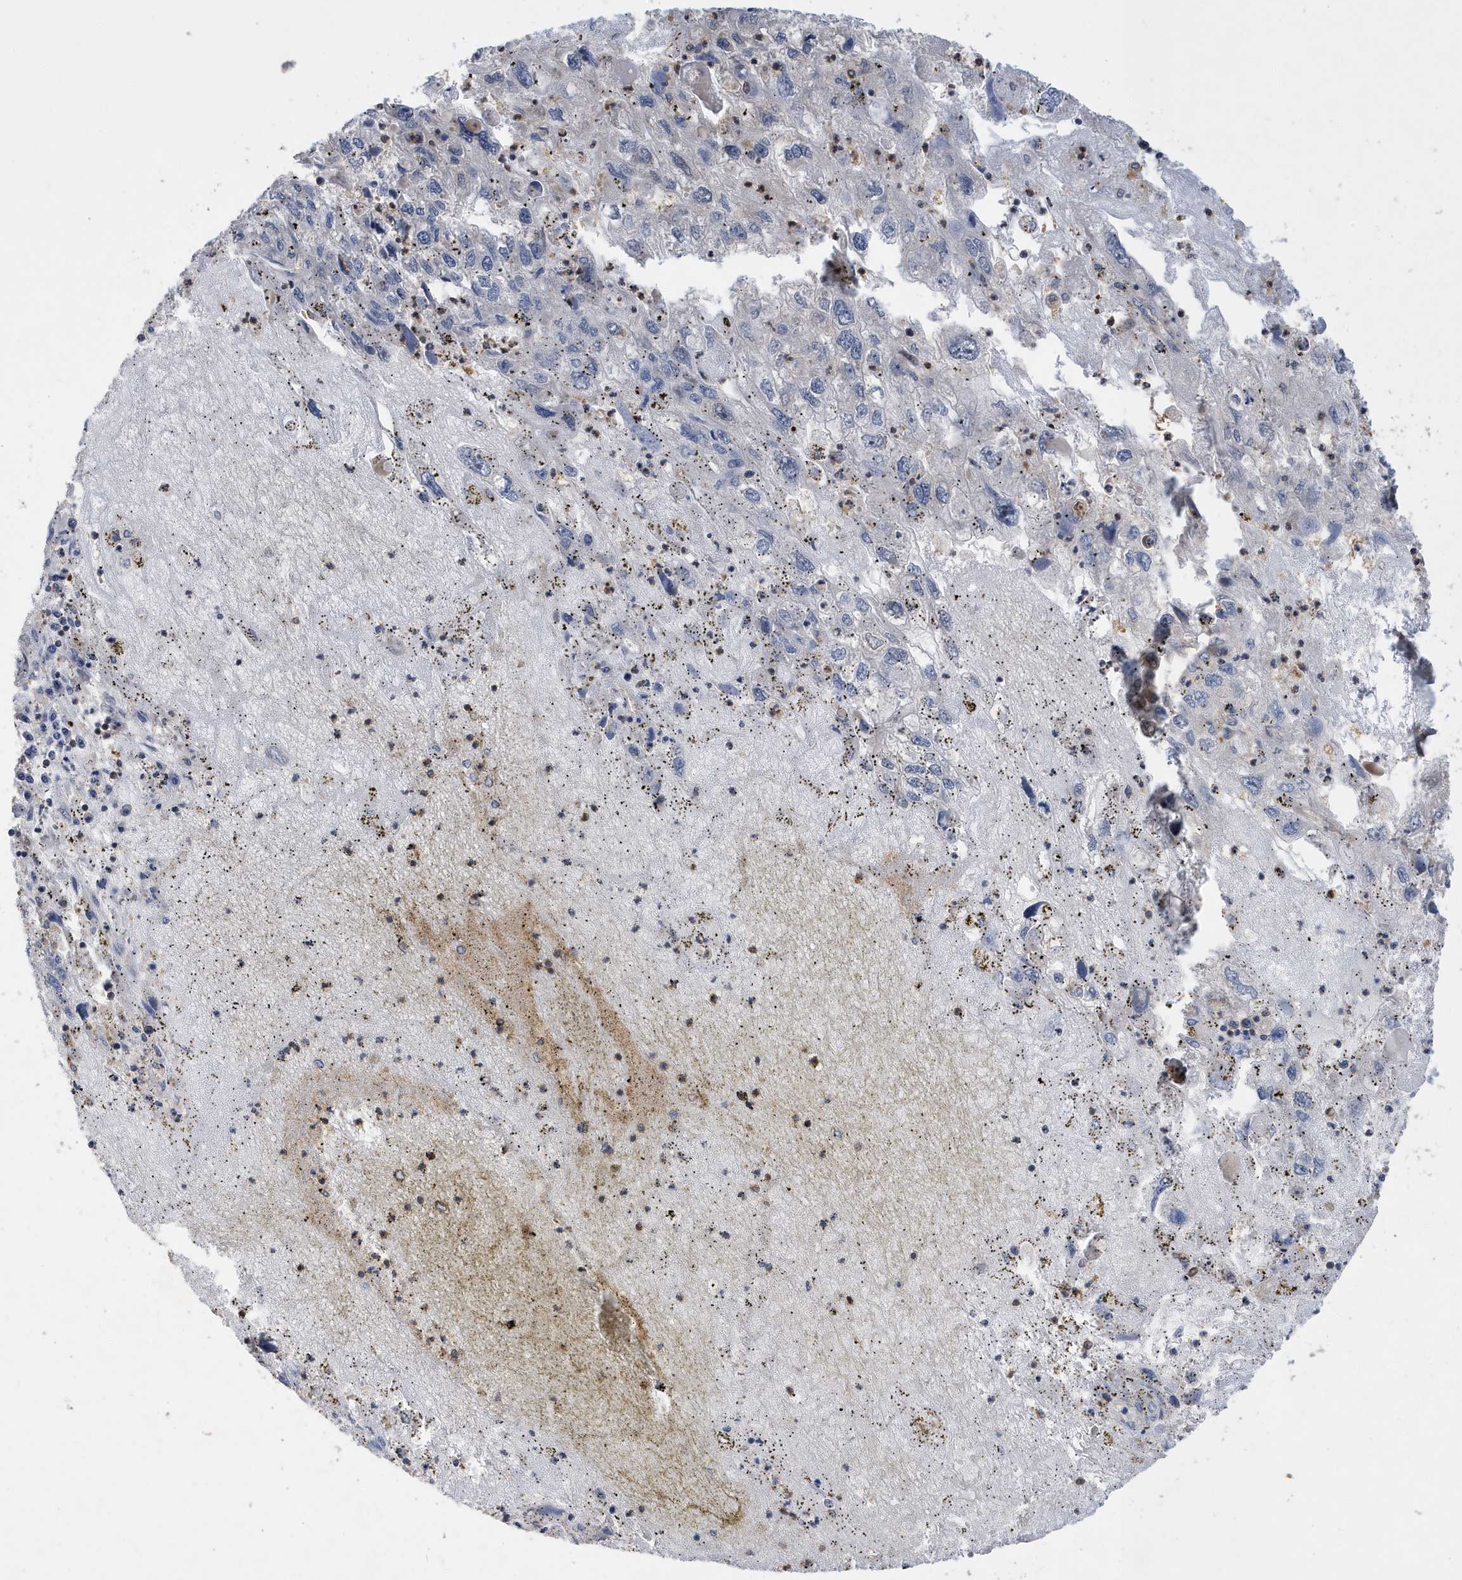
{"staining": {"intensity": "weak", "quantity": "<25%", "location": "cytoplasmic/membranous"}, "tissue": "endometrial cancer", "cell_type": "Tumor cells", "image_type": "cancer", "snomed": [{"axis": "morphology", "description": "Adenocarcinoma, NOS"}, {"axis": "topography", "description": "Endometrium"}], "caption": "The immunohistochemistry histopathology image has no significant expression in tumor cells of endometrial cancer (adenocarcinoma) tissue. Nuclei are stained in blue.", "gene": "LAPTM4A", "patient": {"sex": "female", "age": 49}}